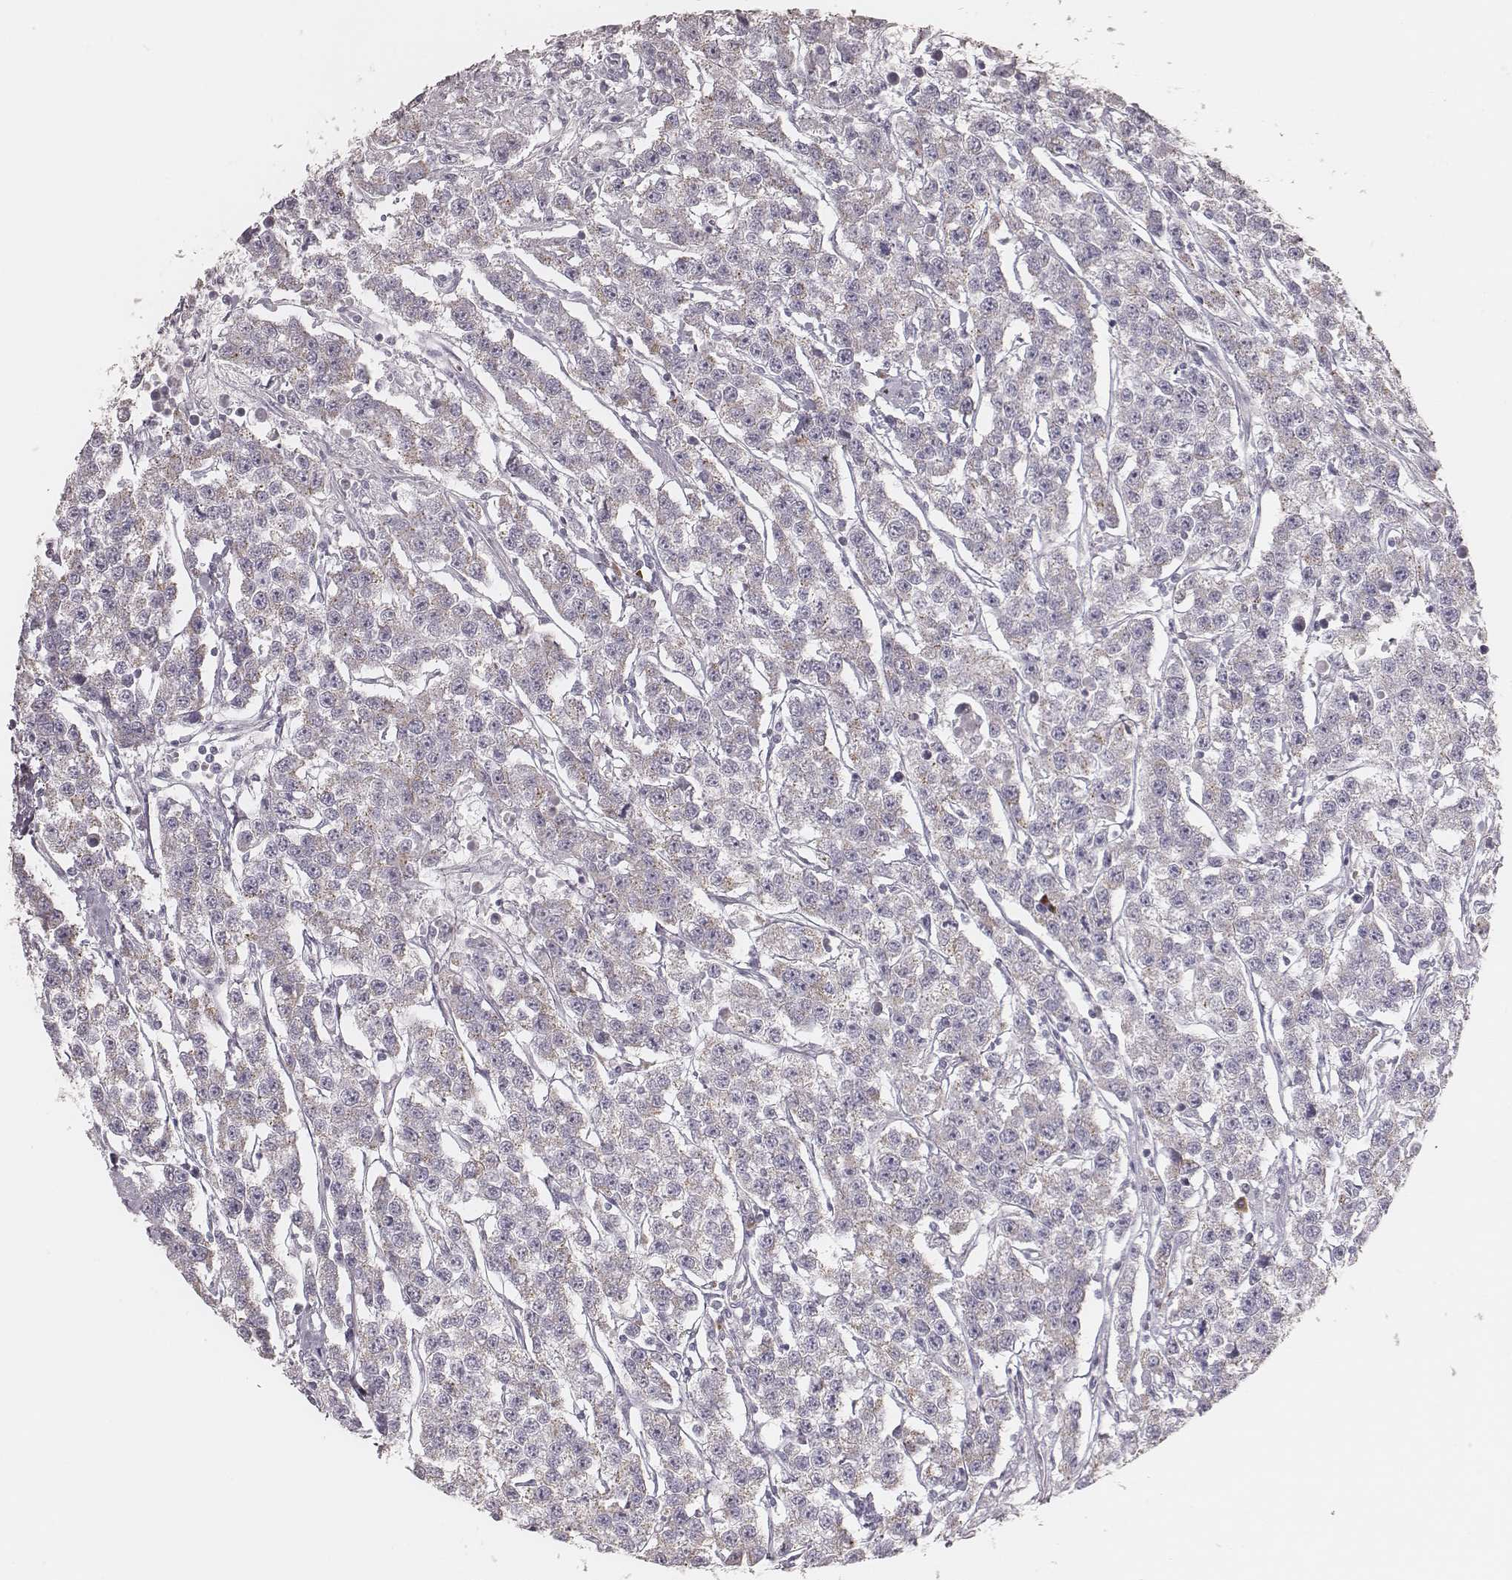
{"staining": {"intensity": "weak", "quantity": ">75%", "location": "cytoplasmic/membranous"}, "tissue": "testis cancer", "cell_type": "Tumor cells", "image_type": "cancer", "snomed": [{"axis": "morphology", "description": "Seminoma, NOS"}, {"axis": "topography", "description": "Testis"}], "caption": "Testis cancer stained with IHC displays weak cytoplasmic/membranous expression in approximately >75% of tumor cells.", "gene": "KIF5C", "patient": {"sex": "male", "age": 59}}